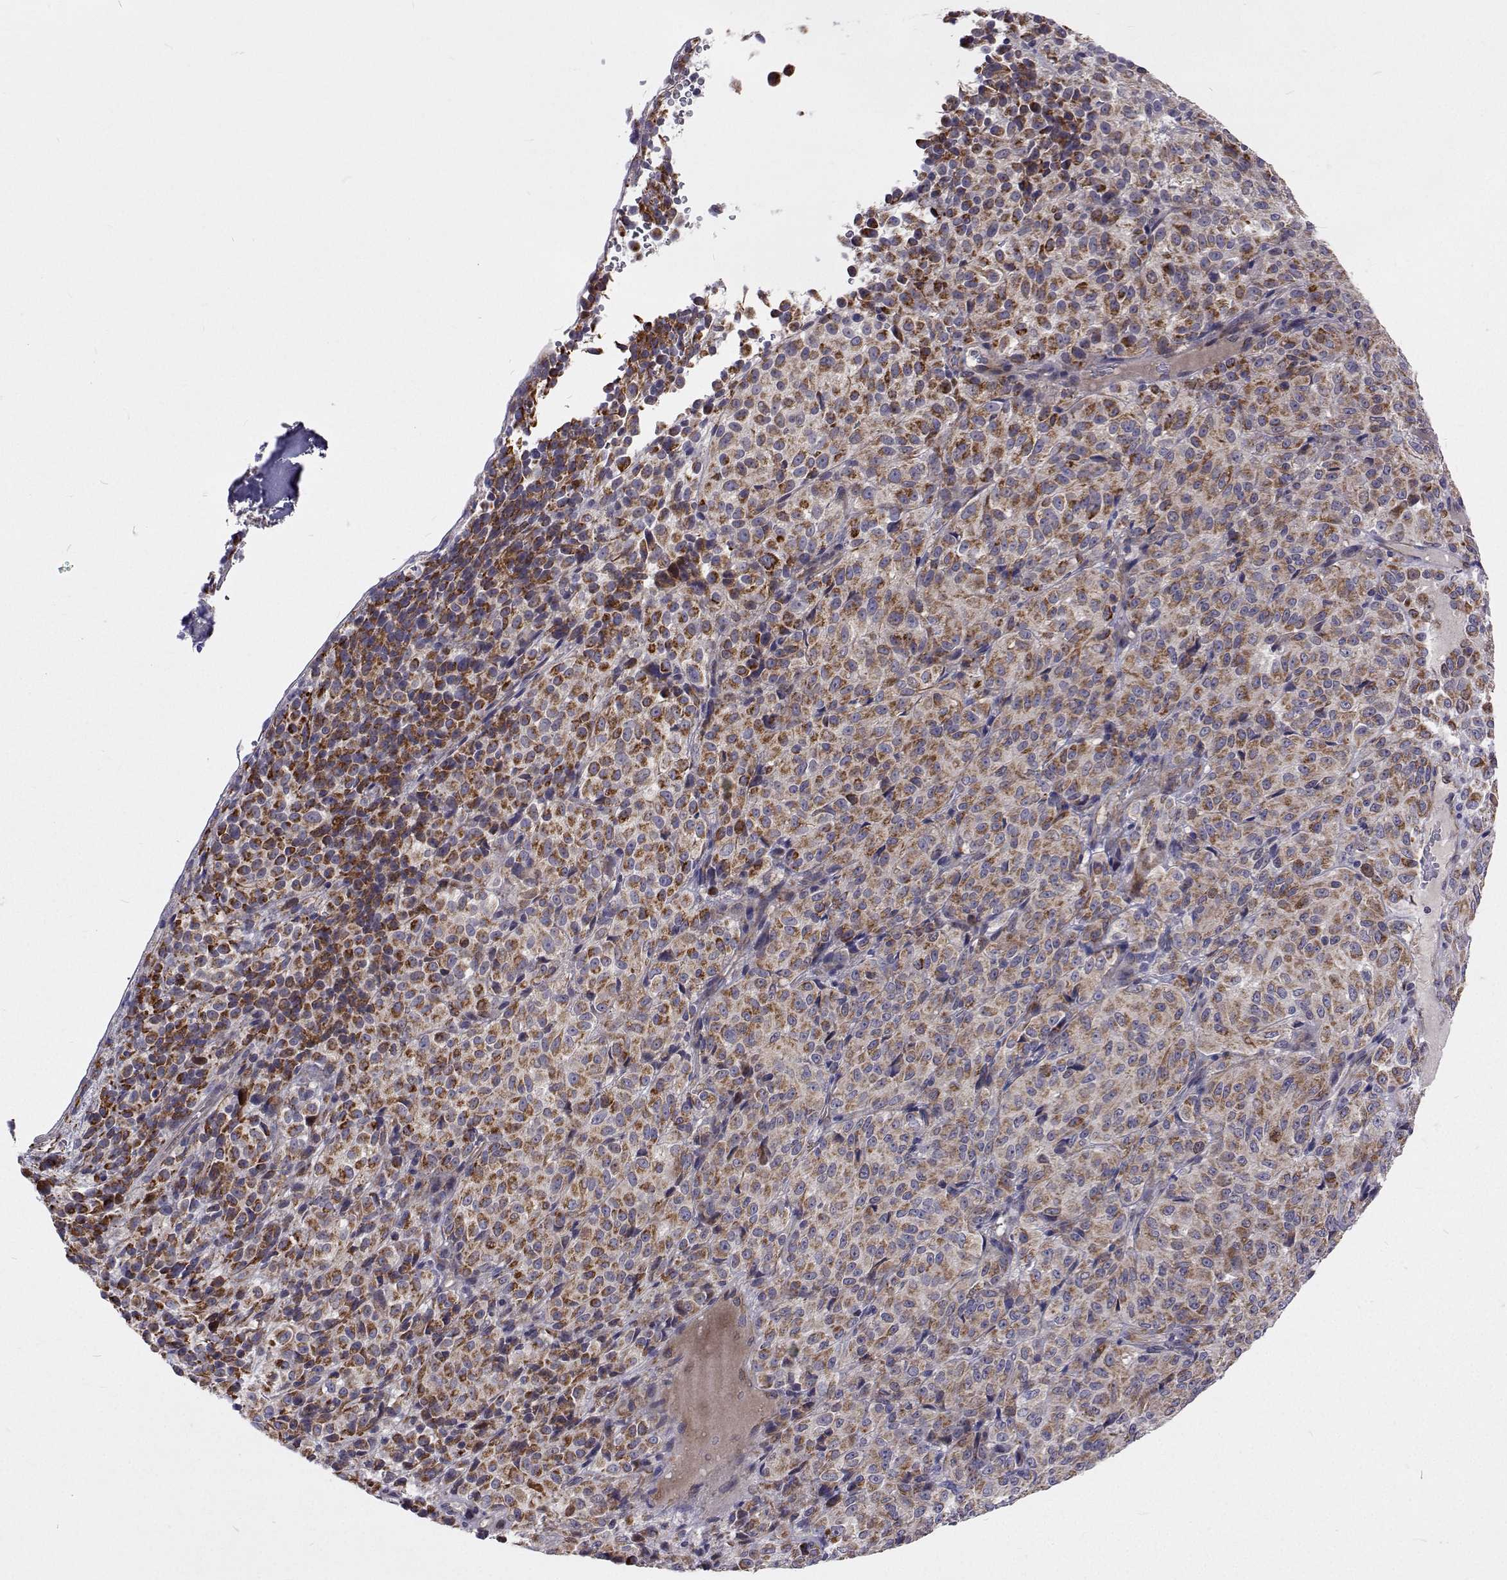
{"staining": {"intensity": "moderate", "quantity": ">75%", "location": "cytoplasmic/membranous"}, "tissue": "melanoma", "cell_type": "Tumor cells", "image_type": "cancer", "snomed": [{"axis": "morphology", "description": "Malignant melanoma, Metastatic site"}, {"axis": "topography", "description": "Brain"}], "caption": "Immunohistochemical staining of human malignant melanoma (metastatic site) demonstrates medium levels of moderate cytoplasmic/membranous positivity in about >75% of tumor cells. The protein is stained brown, and the nuclei are stained in blue (DAB IHC with brightfield microscopy, high magnification).", "gene": "DHTKD1", "patient": {"sex": "female", "age": 56}}